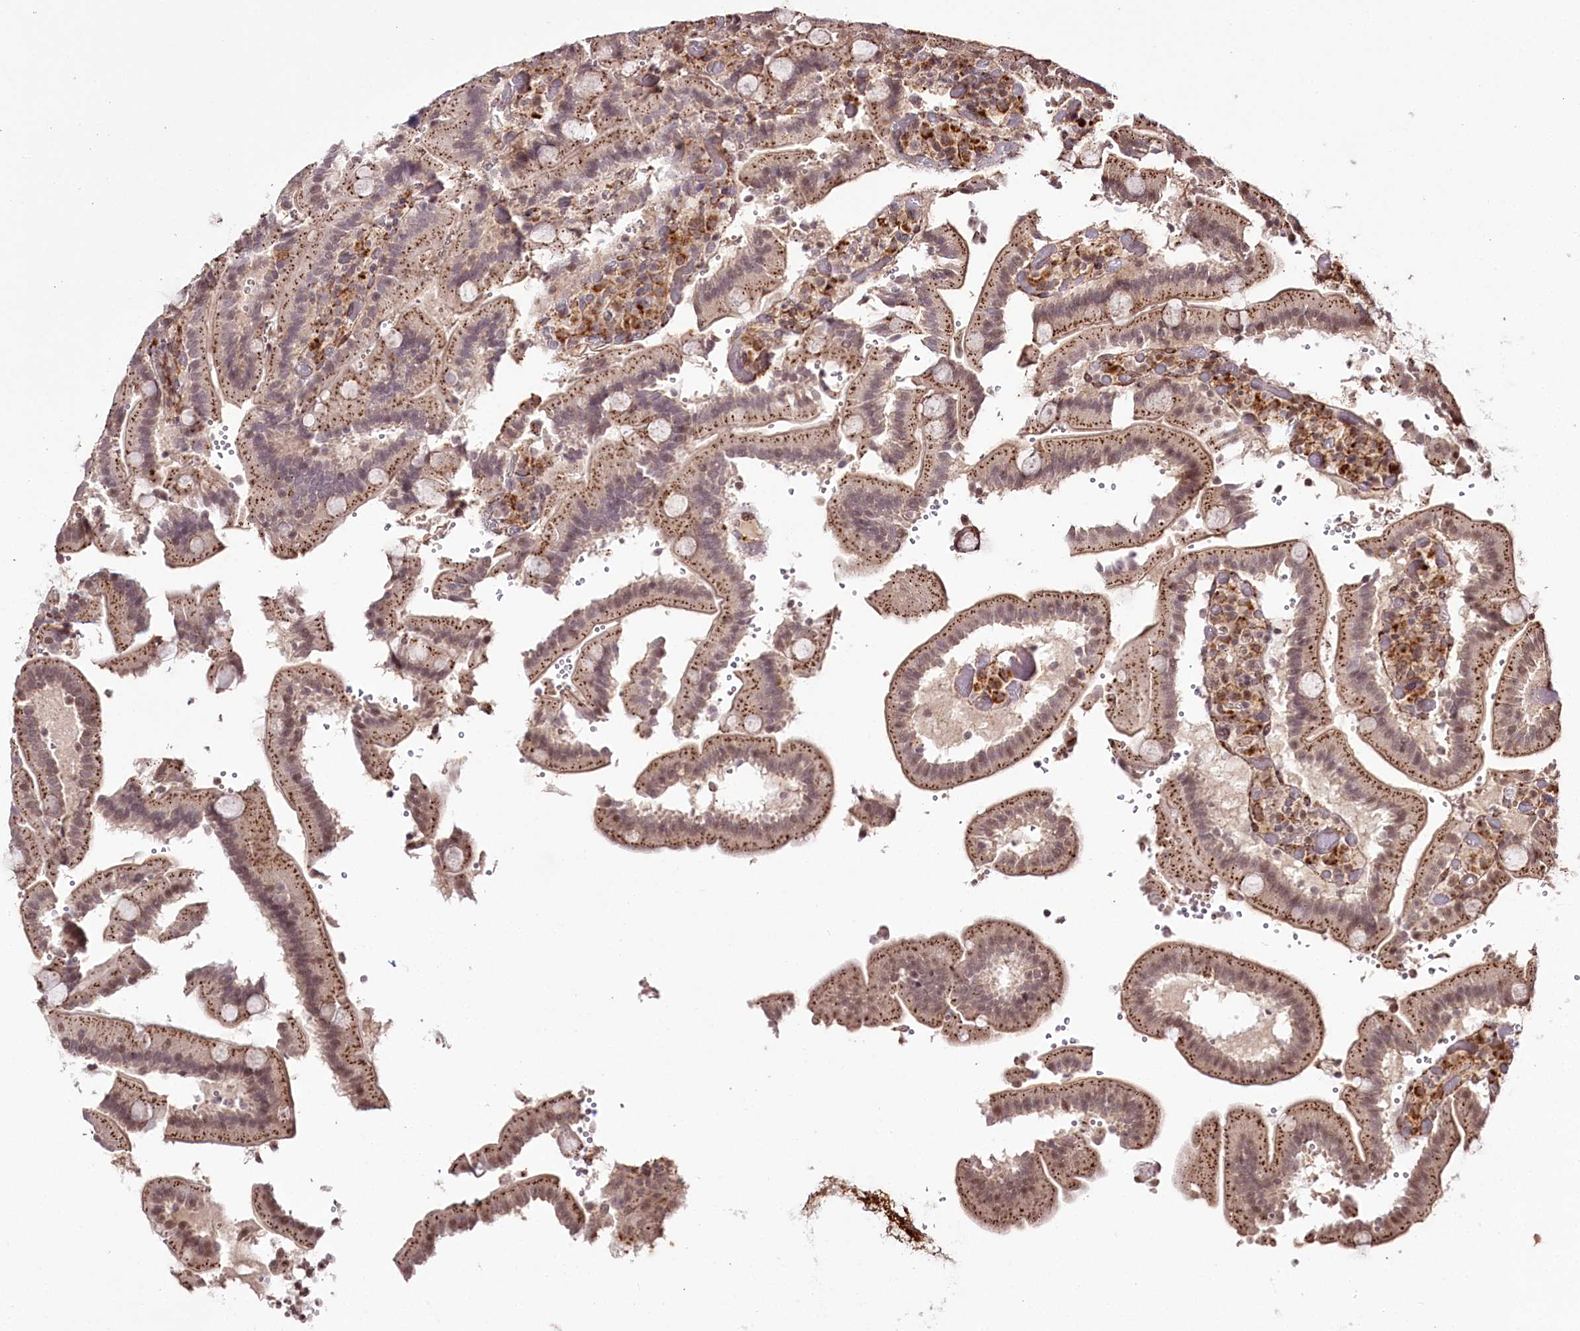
{"staining": {"intensity": "moderate", "quantity": ">75%", "location": "cytoplasmic/membranous"}, "tissue": "duodenum", "cell_type": "Glandular cells", "image_type": "normal", "snomed": [{"axis": "morphology", "description": "Normal tissue, NOS"}, {"axis": "topography", "description": "Duodenum"}], "caption": "Moderate cytoplasmic/membranous positivity for a protein is seen in approximately >75% of glandular cells of unremarkable duodenum using immunohistochemistry (IHC).", "gene": "HOXC8", "patient": {"sex": "female", "age": 62}}